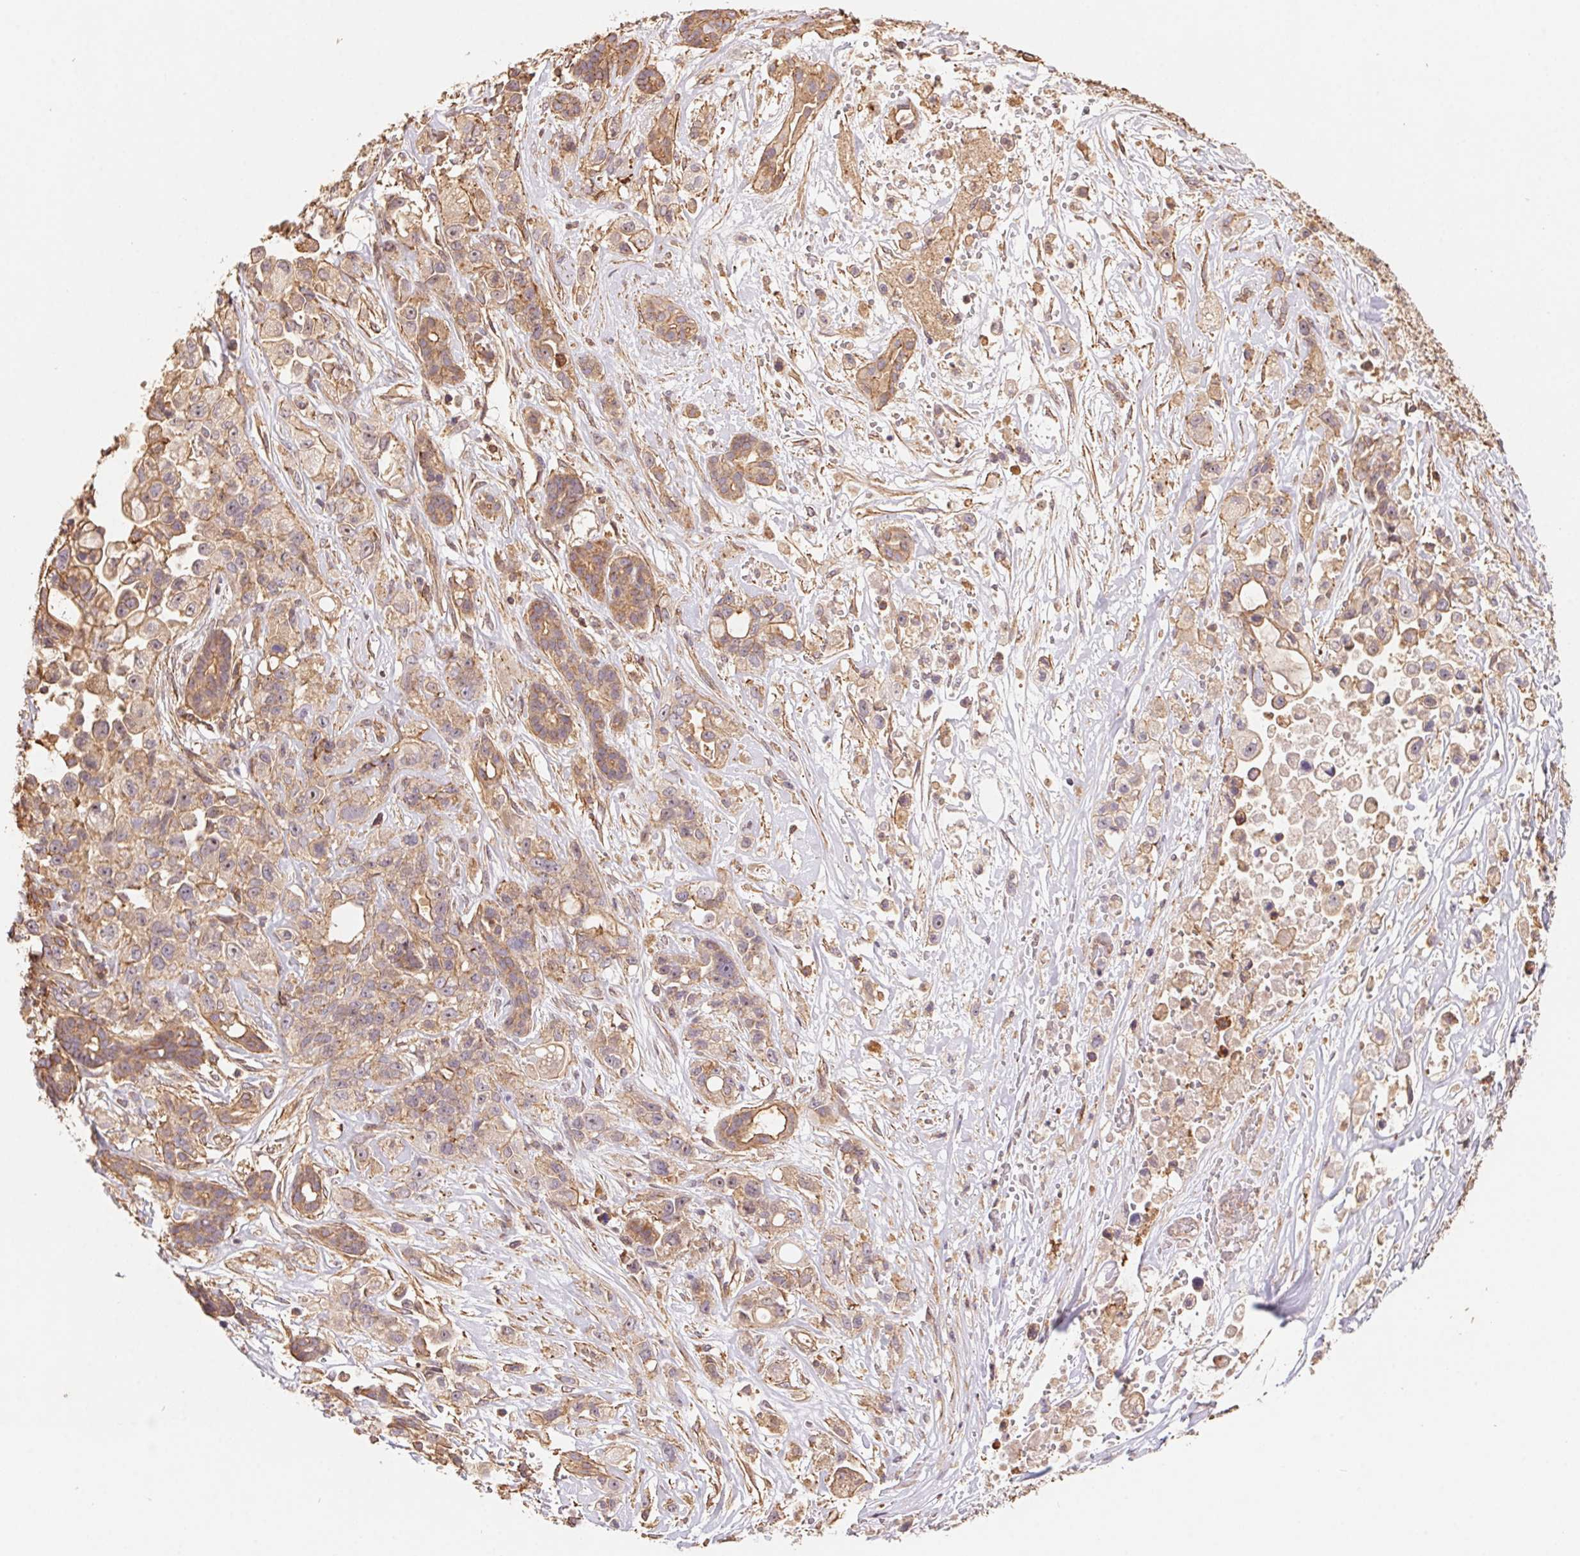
{"staining": {"intensity": "moderate", "quantity": ">75%", "location": "cytoplasmic/membranous"}, "tissue": "pancreatic cancer", "cell_type": "Tumor cells", "image_type": "cancer", "snomed": [{"axis": "morphology", "description": "Adenocarcinoma, NOS"}, {"axis": "topography", "description": "Pancreas"}], "caption": "Protein expression analysis of pancreatic adenocarcinoma demonstrates moderate cytoplasmic/membranous positivity in approximately >75% of tumor cells.", "gene": "ATG10", "patient": {"sex": "male", "age": 44}}